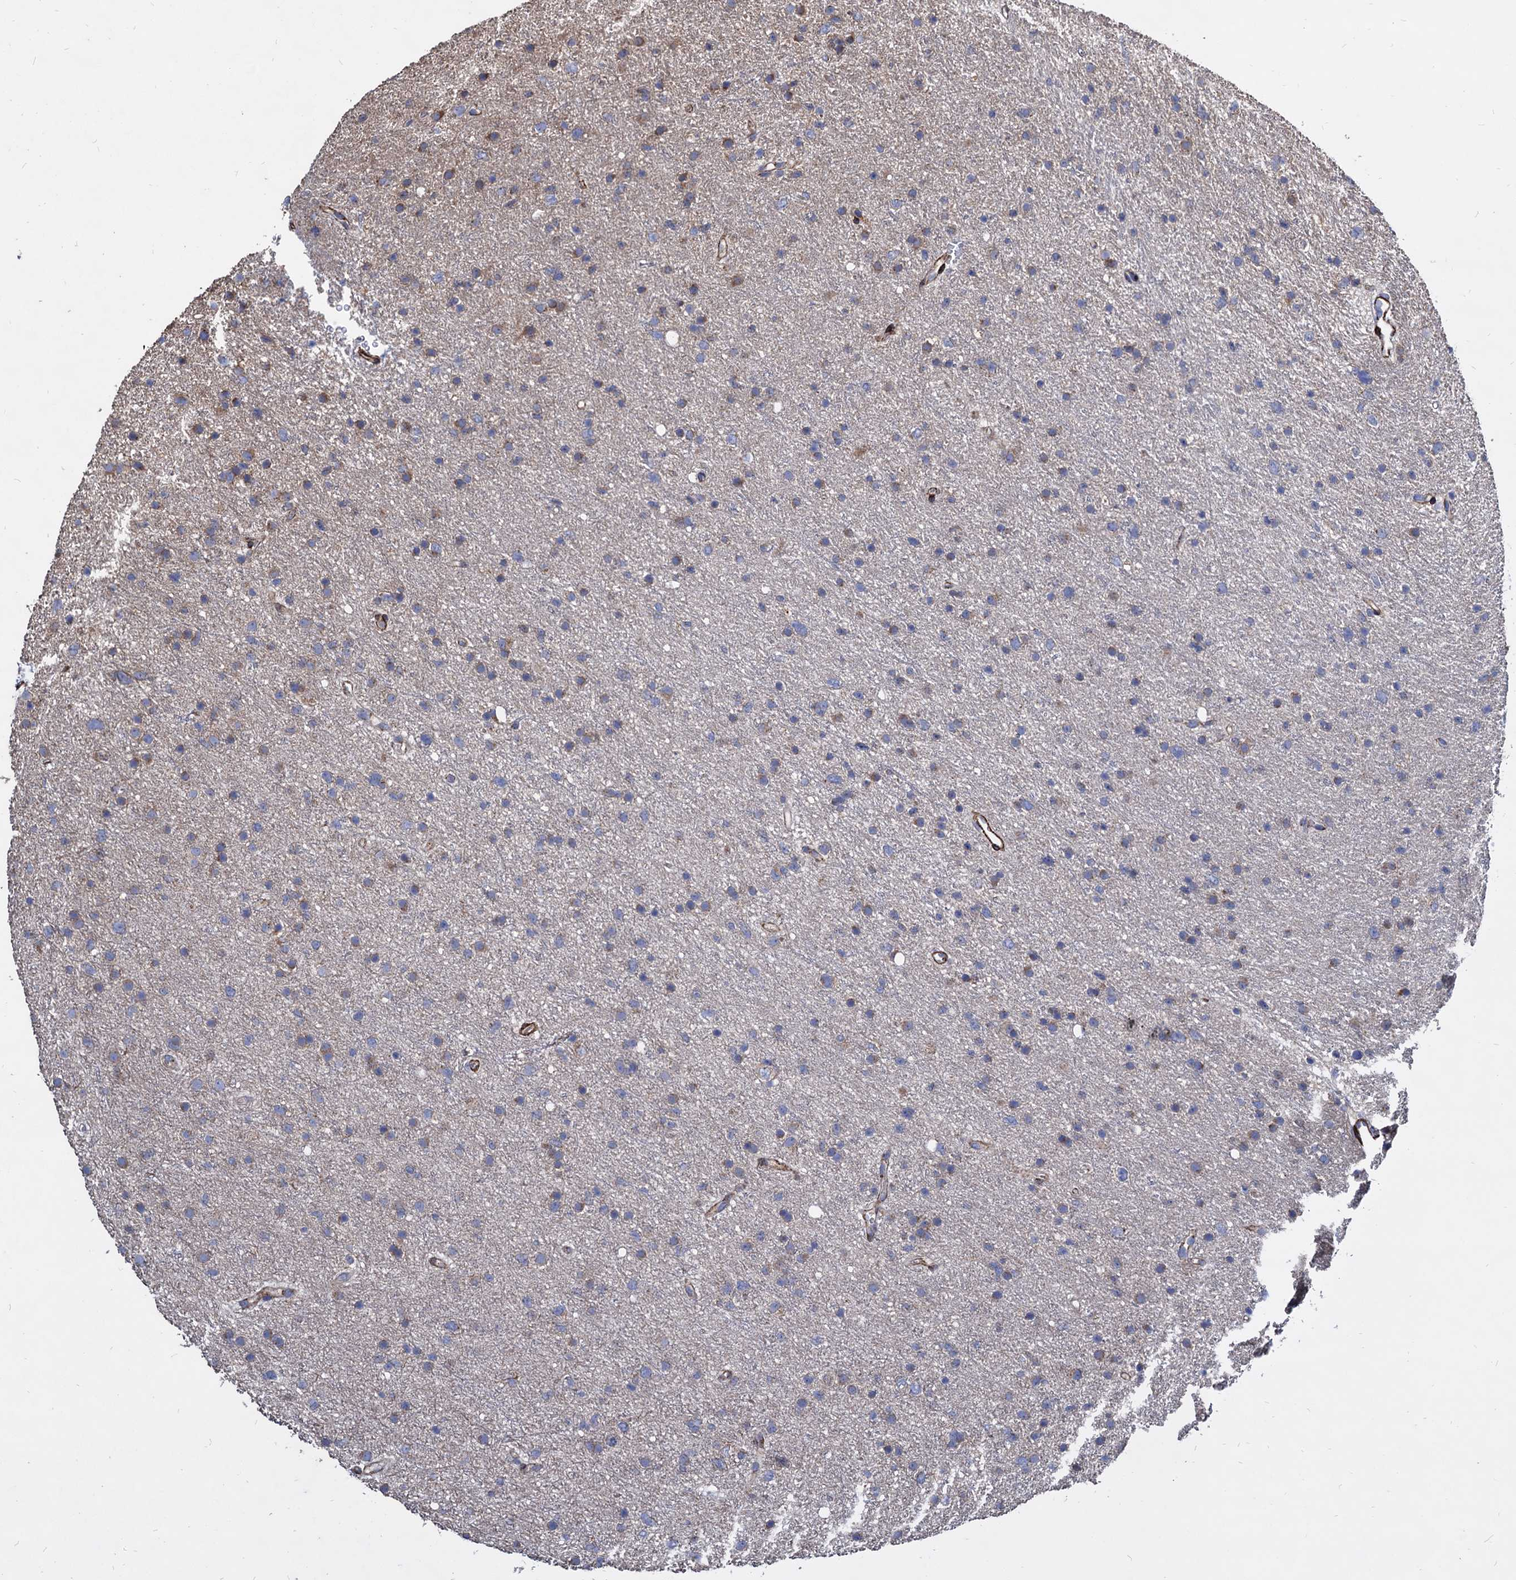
{"staining": {"intensity": "weak", "quantity": "<25%", "location": "cytoplasmic/membranous"}, "tissue": "glioma", "cell_type": "Tumor cells", "image_type": "cancer", "snomed": [{"axis": "morphology", "description": "Glioma, malignant, Low grade"}, {"axis": "topography", "description": "Cerebral cortex"}], "caption": "A histopathology image of malignant glioma (low-grade) stained for a protein exhibits no brown staining in tumor cells. Nuclei are stained in blue.", "gene": "WDR11", "patient": {"sex": "female", "age": 39}}